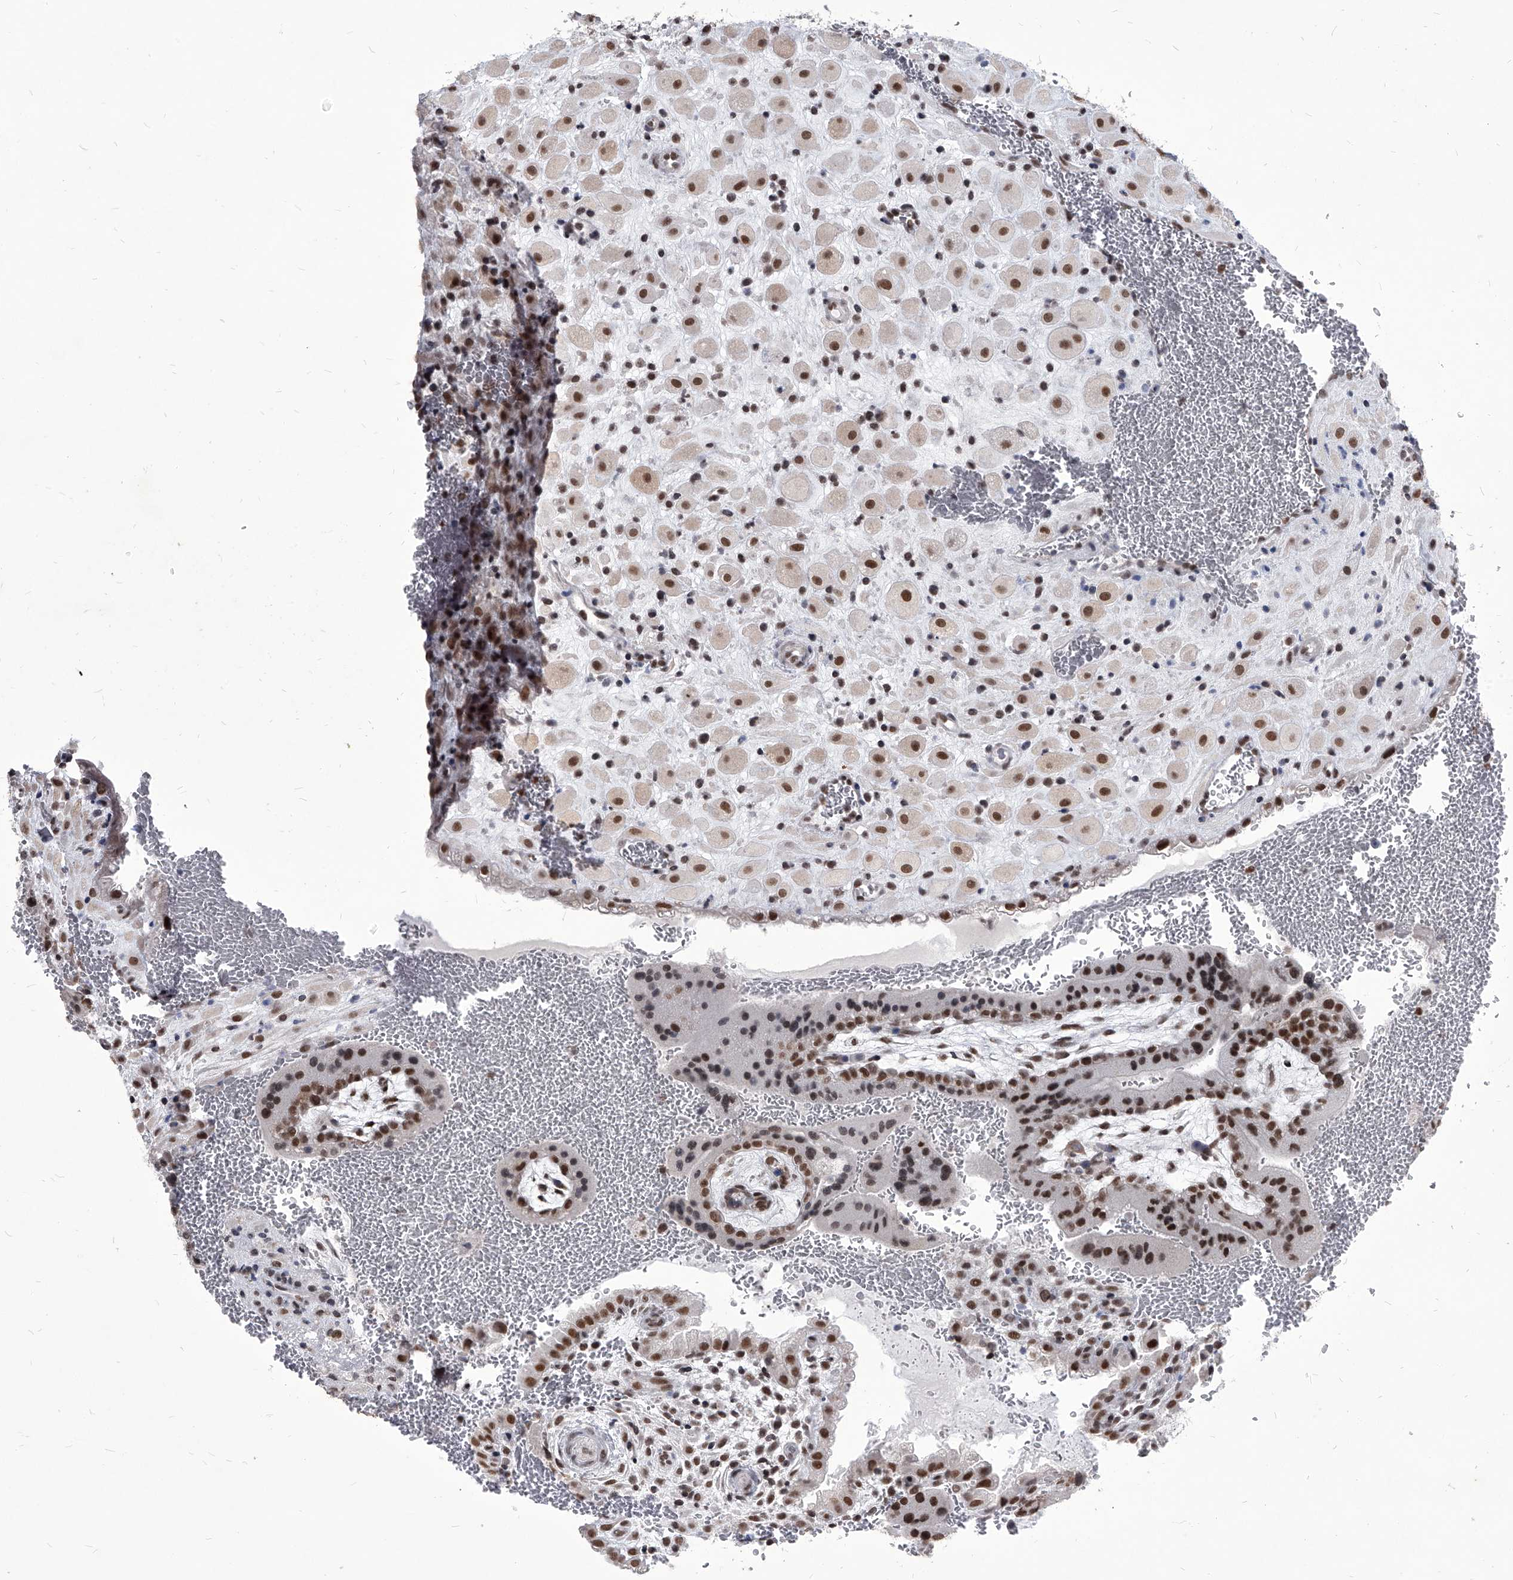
{"staining": {"intensity": "moderate", "quantity": ">75%", "location": "nuclear"}, "tissue": "placenta", "cell_type": "Decidual cells", "image_type": "normal", "snomed": [{"axis": "morphology", "description": "Normal tissue, NOS"}, {"axis": "topography", "description": "Placenta"}], "caption": "High-power microscopy captured an IHC photomicrograph of benign placenta, revealing moderate nuclear positivity in approximately >75% of decidual cells. (Stains: DAB (3,3'-diaminobenzidine) in brown, nuclei in blue, Microscopy: brightfield microscopy at high magnification).", "gene": "PPIL4", "patient": {"sex": "female", "age": 35}}